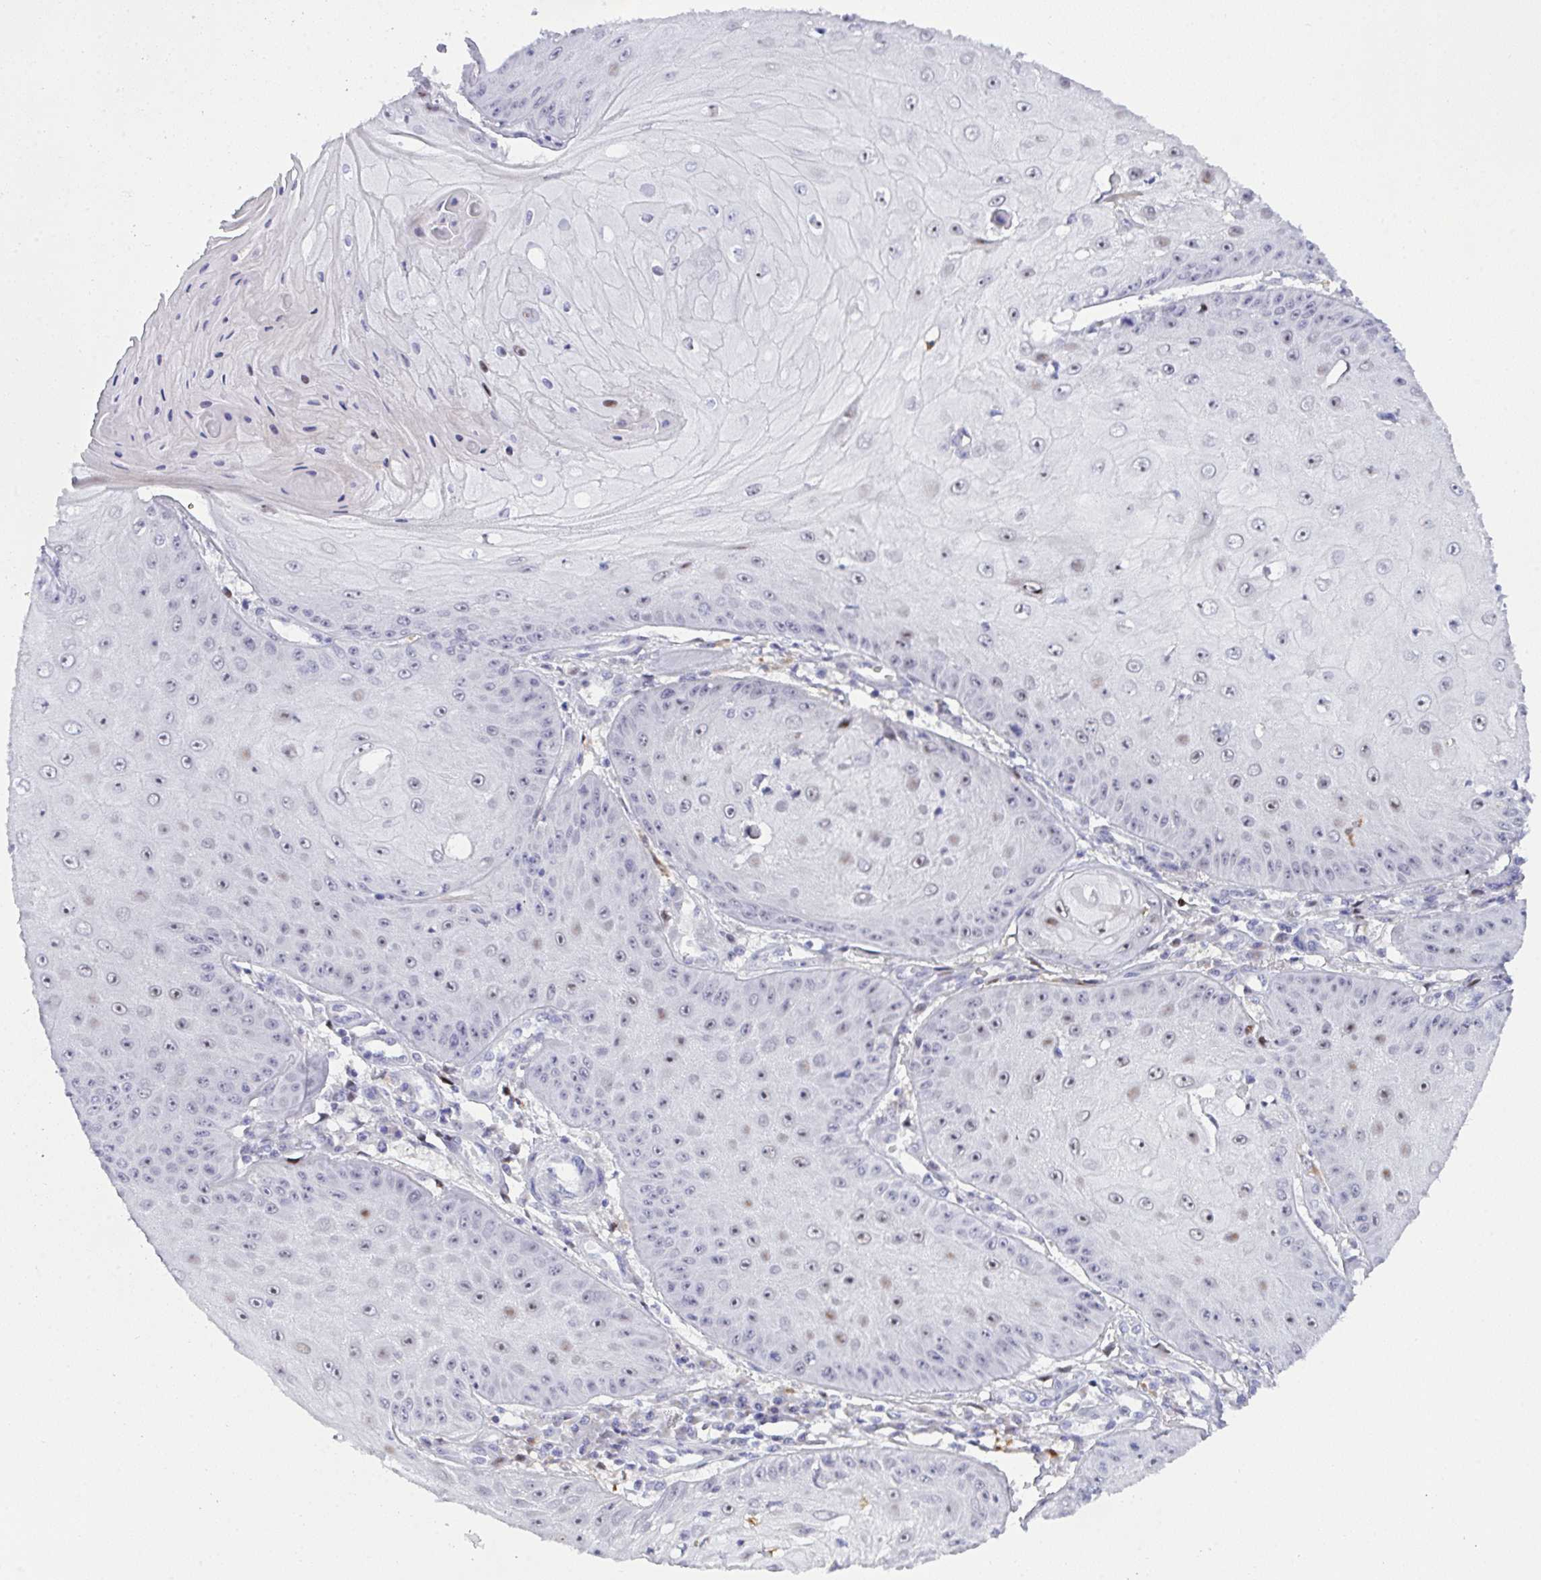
{"staining": {"intensity": "negative", "quantity": "none", "location": "none"}, "tissue": "skin cancer", "cell_type": "Tumor cells", "image_type": "cancer", "snomed": [{"axis": "morphology", "description": "Squamous cell carcinoma, NOS"}, {"axis": "topography", "description": "Skin"}], "caption": "This image is of skin cancer stained with immunohistochemistry to label a protein in brown with the nuclei are counter-stained blue. There is no staining in tumor cells.", "gene": "ZNF554", "patient": {"sex": "male", "age": 70}}